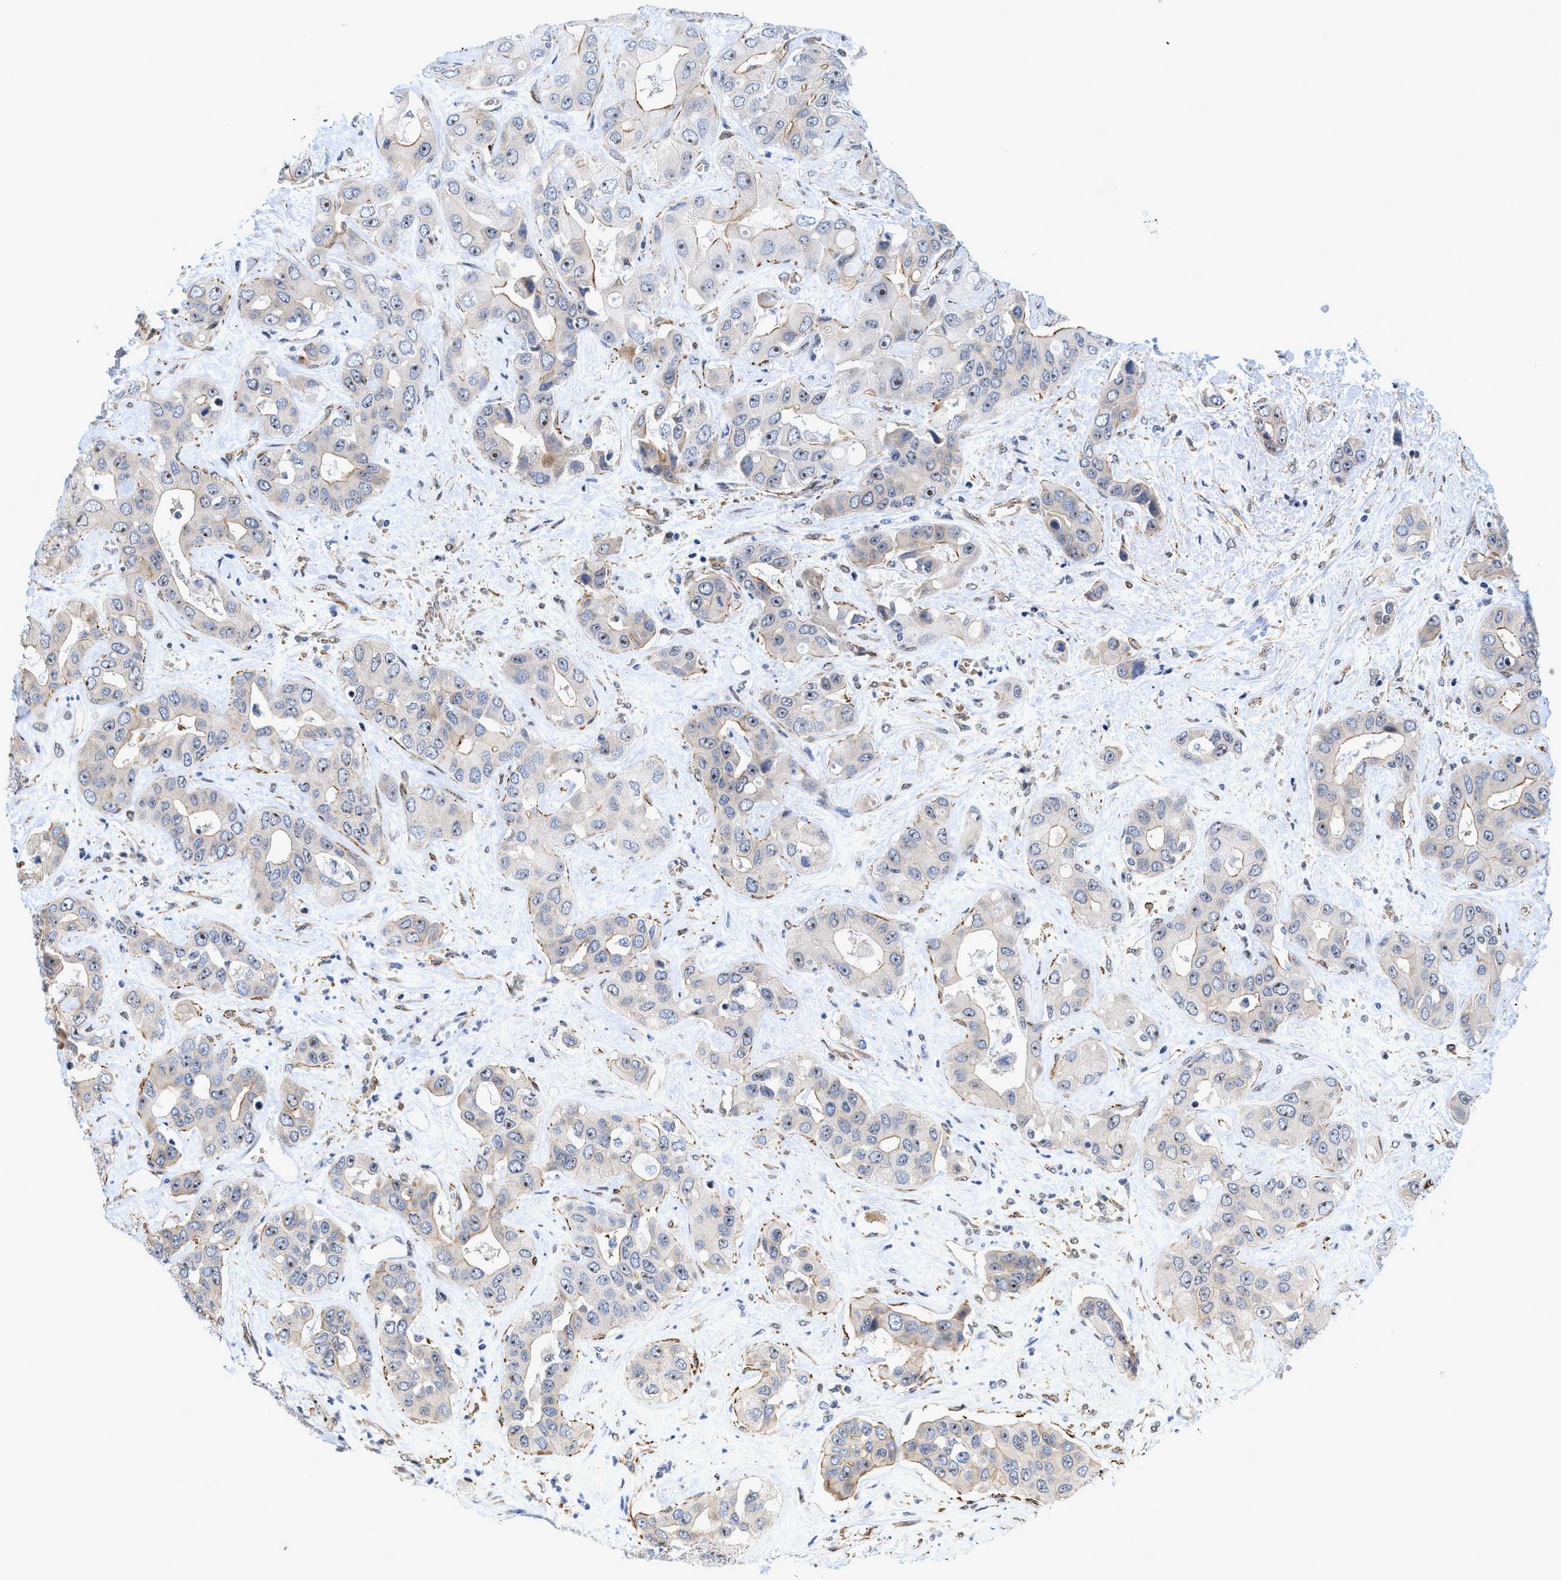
{"staining": {"intensity": "weak", "quantity": "<25%", "location": "cytoplasmic/membranous"}, "tissue": "liver cancer", "cell_type": "Tumor cells", "image_type": "cancer", "snomed": [{"axis": "morphology", "description": "Cholangiocarcinoma"}, {"axis": "topography", "description": "Liver"}], "caption": "Immunohistochemistry (IHC) of human cholangiocarcinoma (liver) reveals no positivity in tumor cells.", "gene": "GPRASP2", "patient": {"sex": "female", "age": 52}}